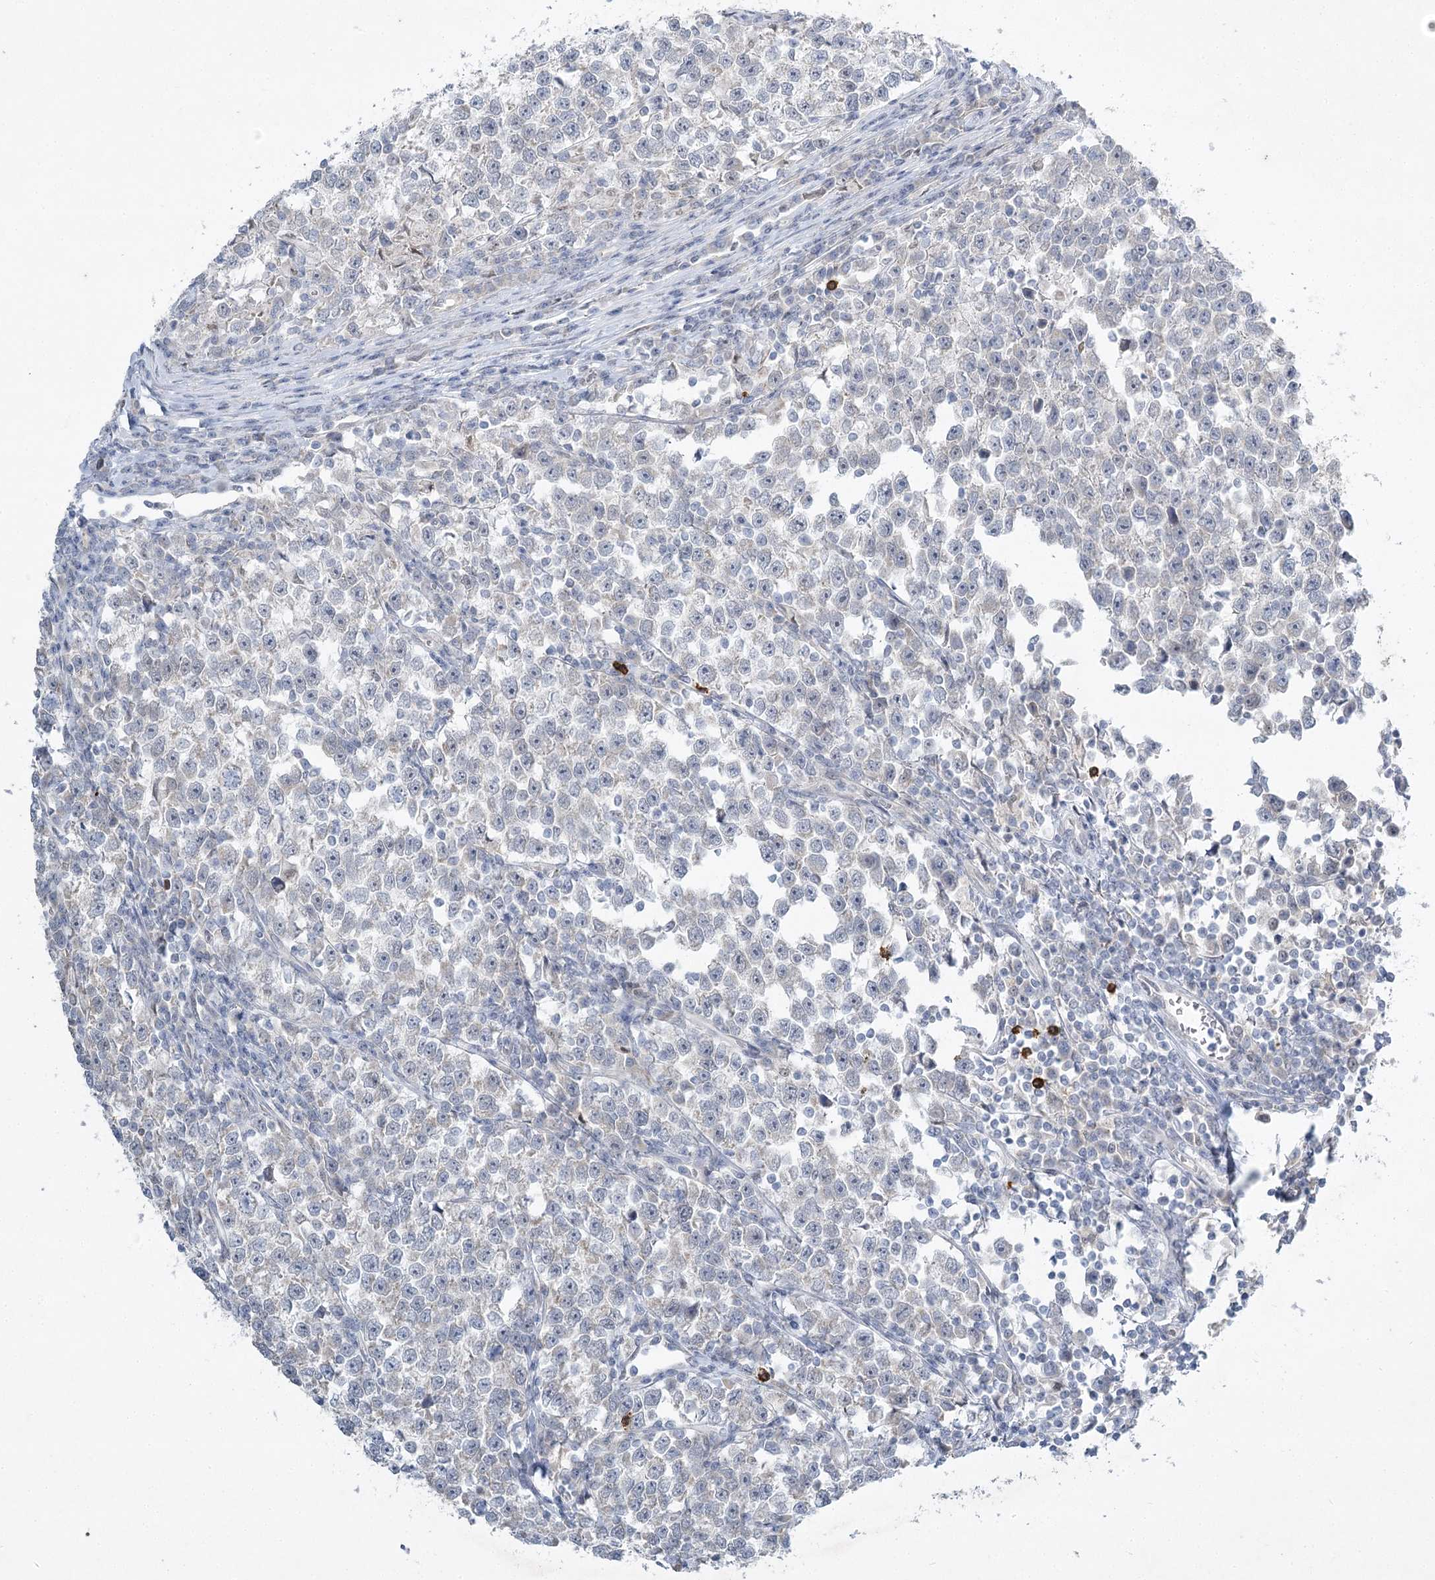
{"staining": {"intensity": "negative", "quantity": "none", "location": "none"}, "tissue": "testis cancer", "cell_type": "Tumor cells", "image_type": "cancer", "snomed": [{"axis": "morphology", "description": "Normal tissue, NOS"}, {"axis": "morphology", "description": "Seminoma, NOS"}, {"axis": "topography", "description": "Testis"}], "caption": "Immunohistochemistry (IHC) of testis cancer demonstrates no expression in tumor cells.", "gene": "ABITRAM", "patient": {"sex": "male", "age": 43}}